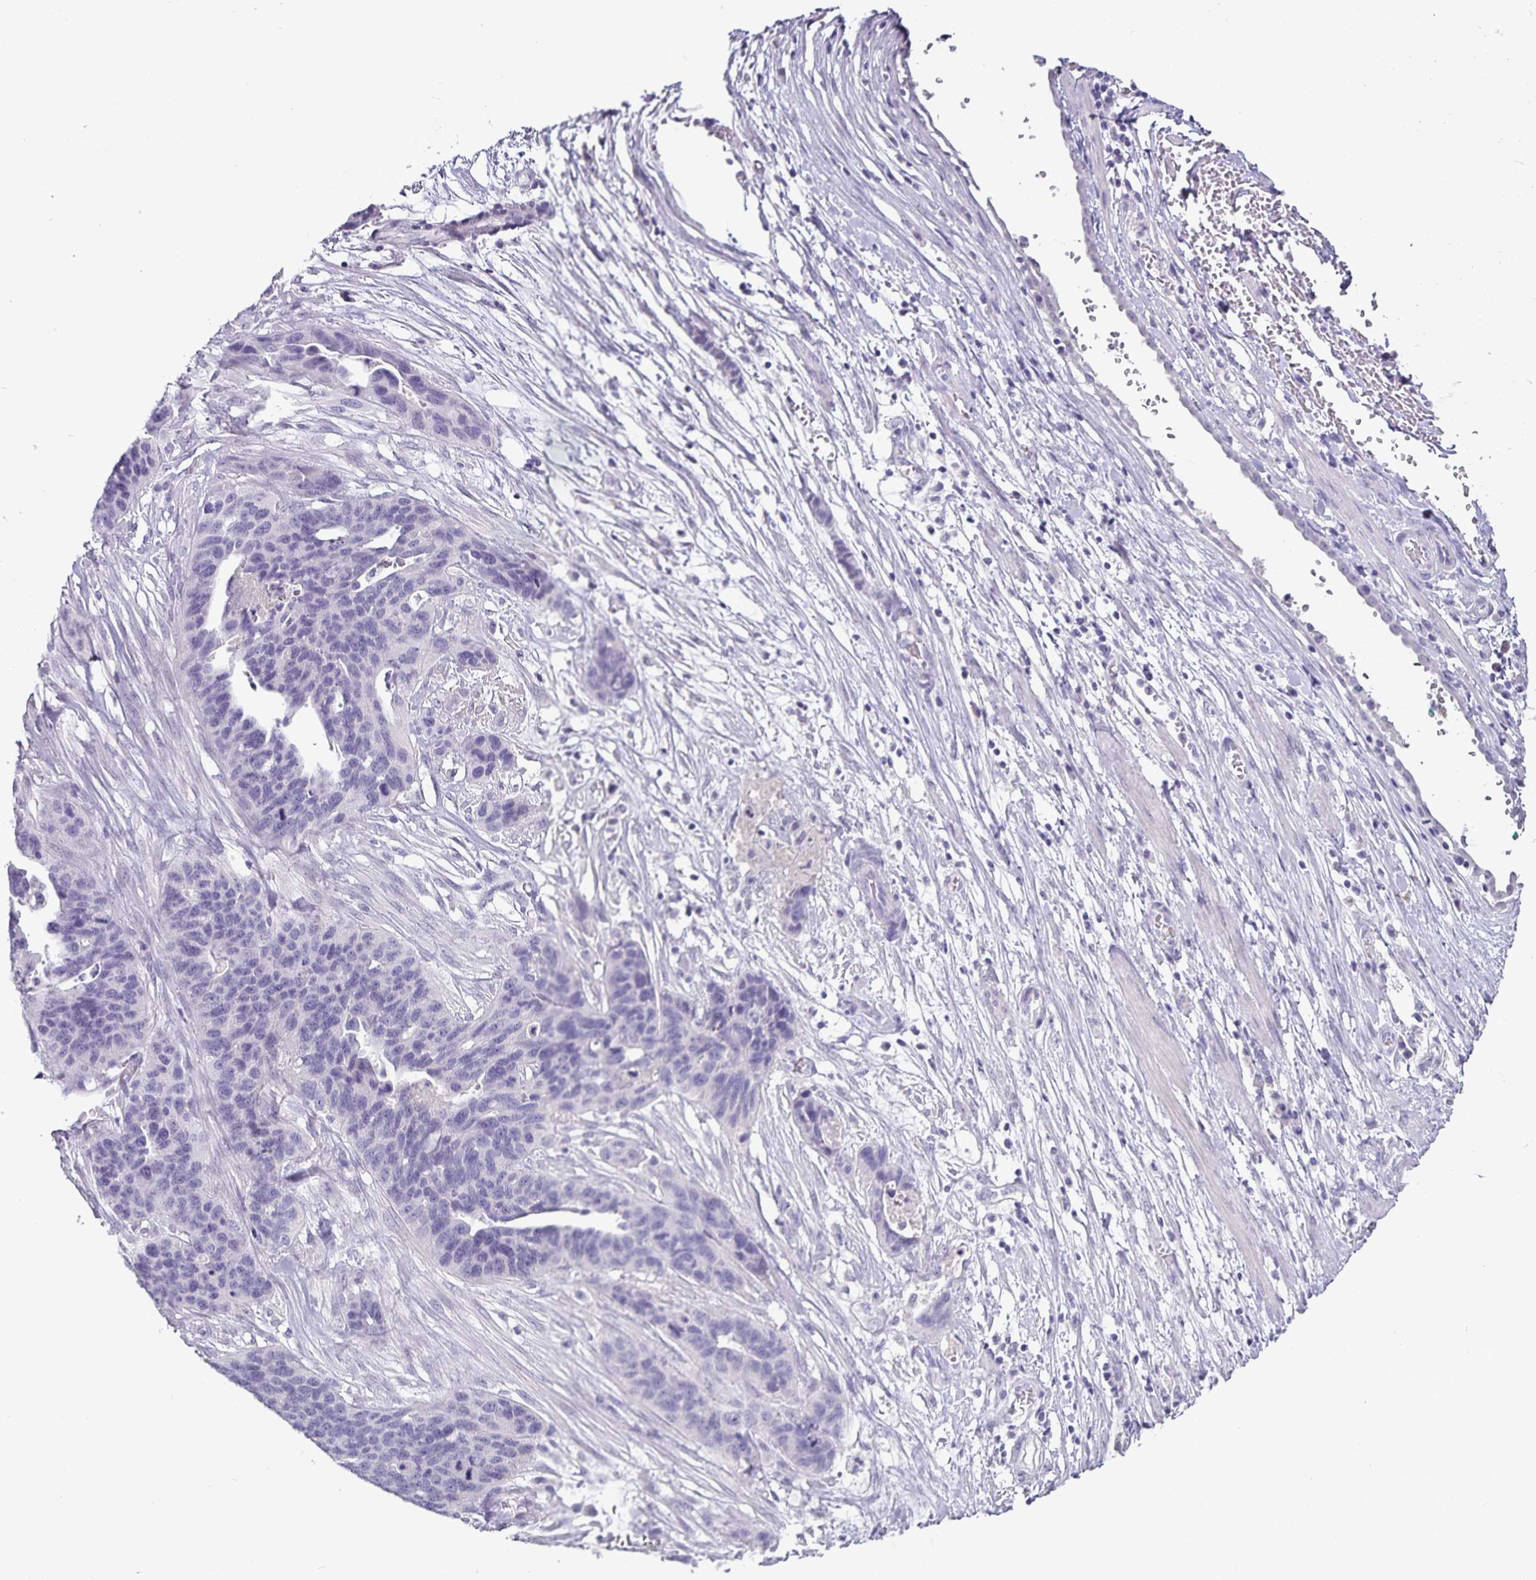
{"staining": {"intensity": "negative", "quantity": "none", "location": "none"}, "tissue": "ovarian cancer", "cell_type": "Tumor cells", "image_type": "cancer", "snomed": [{"axis": "morphology", "description": "Cystadenocarcinoma, serous, NOS"}, {"axis": "topography", "description": "Ovary"}], "caption": "A histopathology image of human ovarian cancer is negative for staining in tumor cells. (Stains: DAB immunohistochemistry with hematoxylin counter stain, Microscopy: brightfield microscopy at high magnification).", "gene": "CA12", "patient": {"sex": "female", "age": 64}}